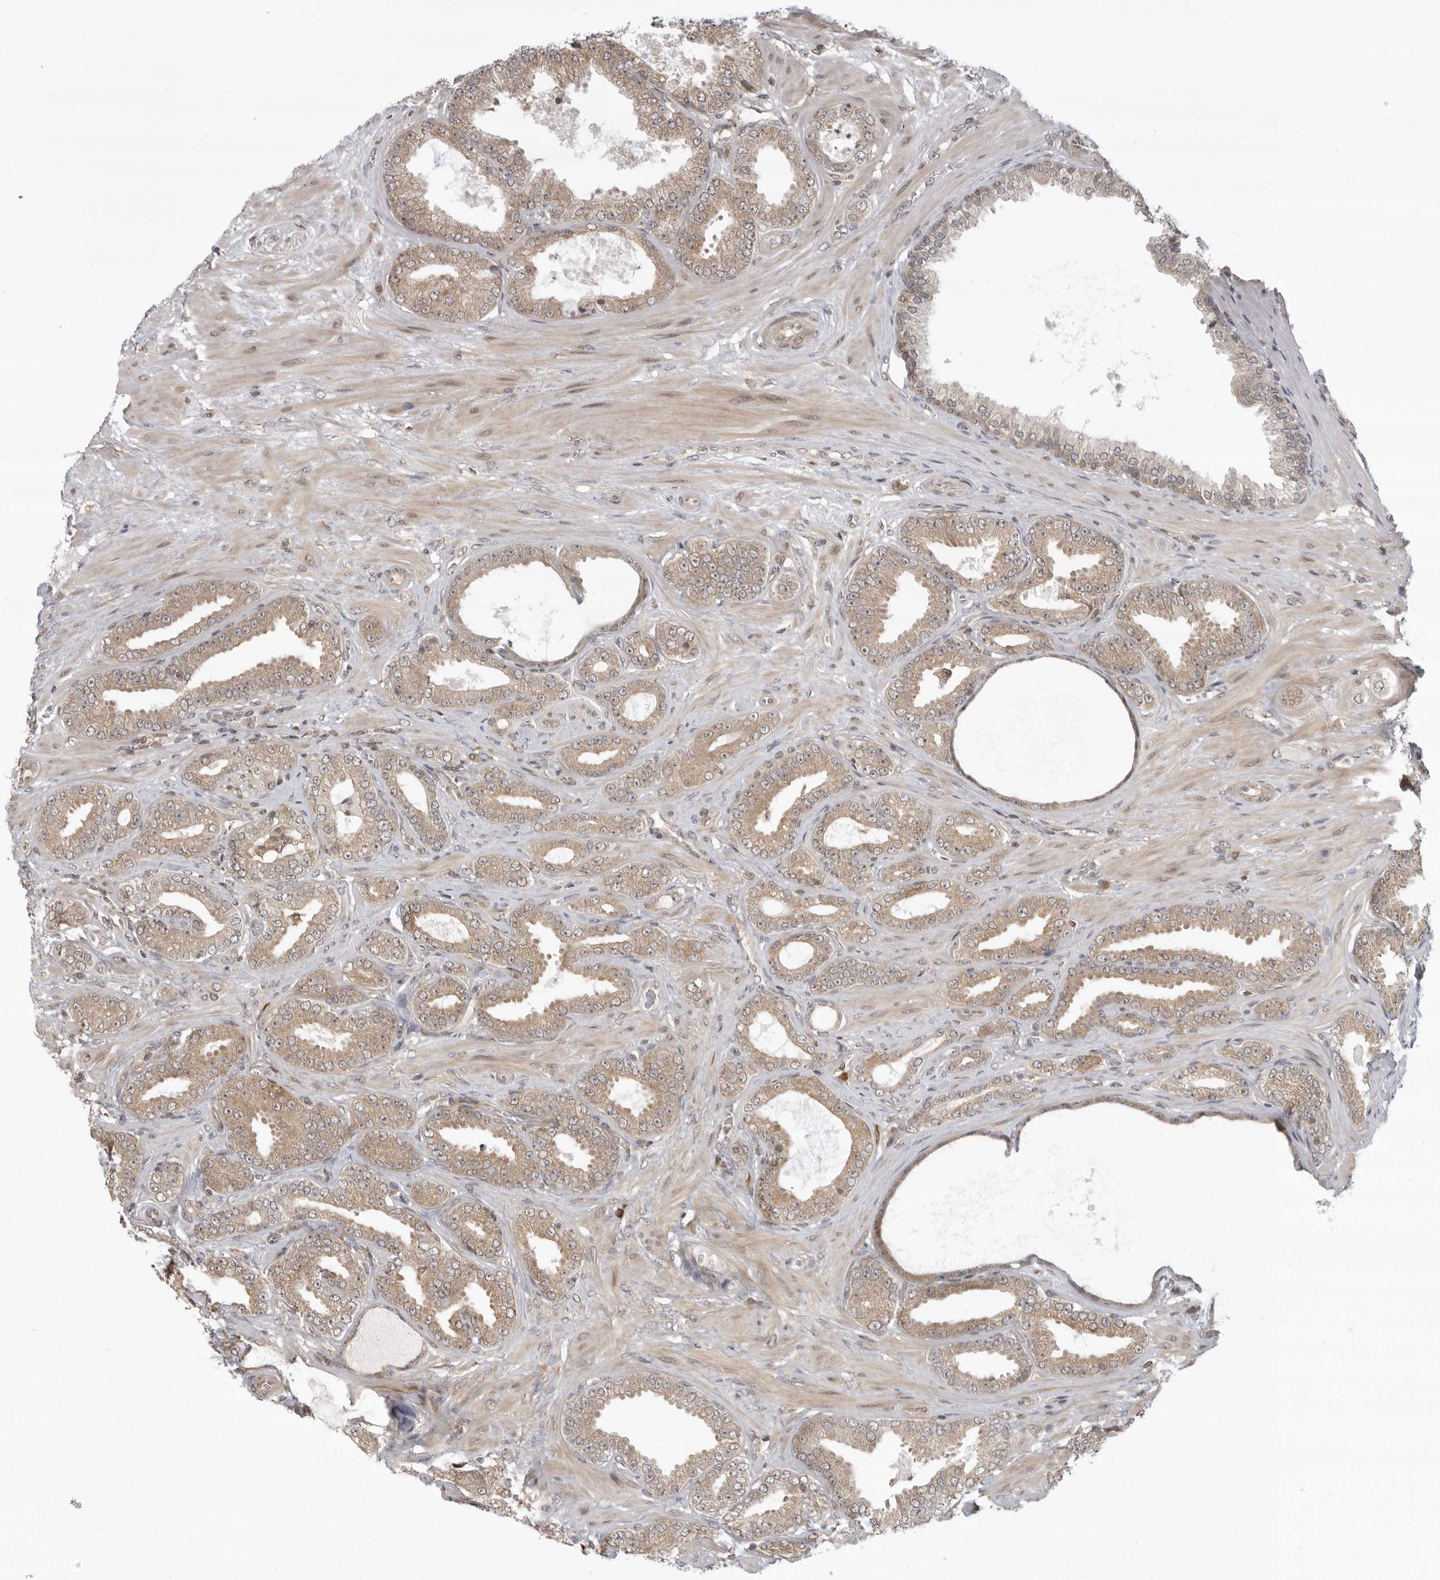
{"staining": {"intensity": "weak", "quantity": "25%-75%", "location": "cytoplasmic/membranous"}, "tissue": "prostate cancer", "cell_type": "Tumor cells", "image_type": "cancer", "snomed": [{"axis": "morphology", "description": "Adenocarcinoma, Low grade"}, {"axis": "topography", "description": "Prostate"}], "caption": "Brown immunohistochemical staining in prostate adenocarcinoma (low-grade) reveals weak cytoplasmic/membranous positivity in approximately 25%-75% of tumor cells. Nuclei are stained in blue.", "gene": "PRRC2A", "patient": {"sex": "male", "age": 63}}